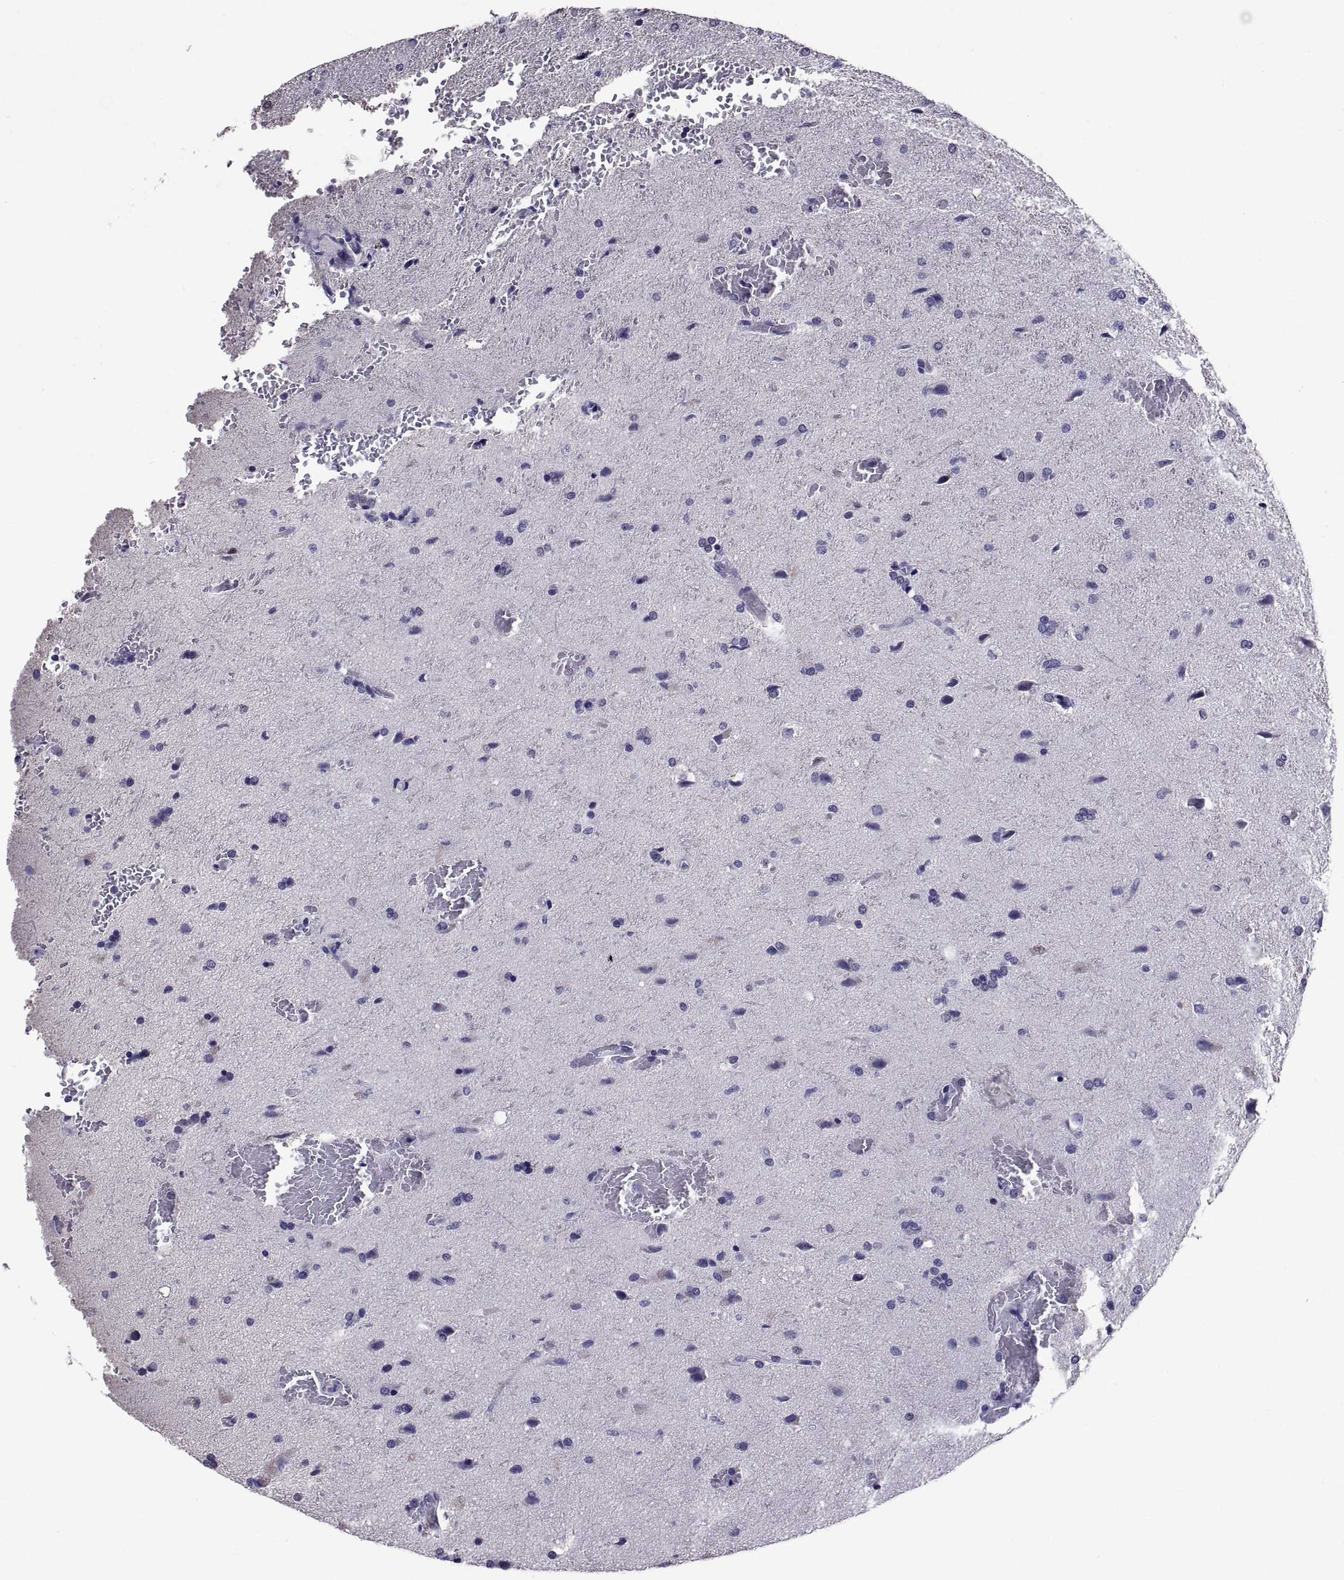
{"staining": {"intensity": "negative", "quantity": "none", "location": "none"}, "tissue": "glioma", "cell_type": "Tumor cells", "image_type": "cancer", "snomed": [{"axis": "morphology", "description": "Glioma, malignant, High grade"}, {"axis": "topography", "description": "Brain"}], "caption": "DAB immunohistochemical staining of human malignant glioma (high-grade) reveals no significant positivity in tumor cells.", "gene": "TGFBR3L", "patient": {"sex": "male", "age": 68}}